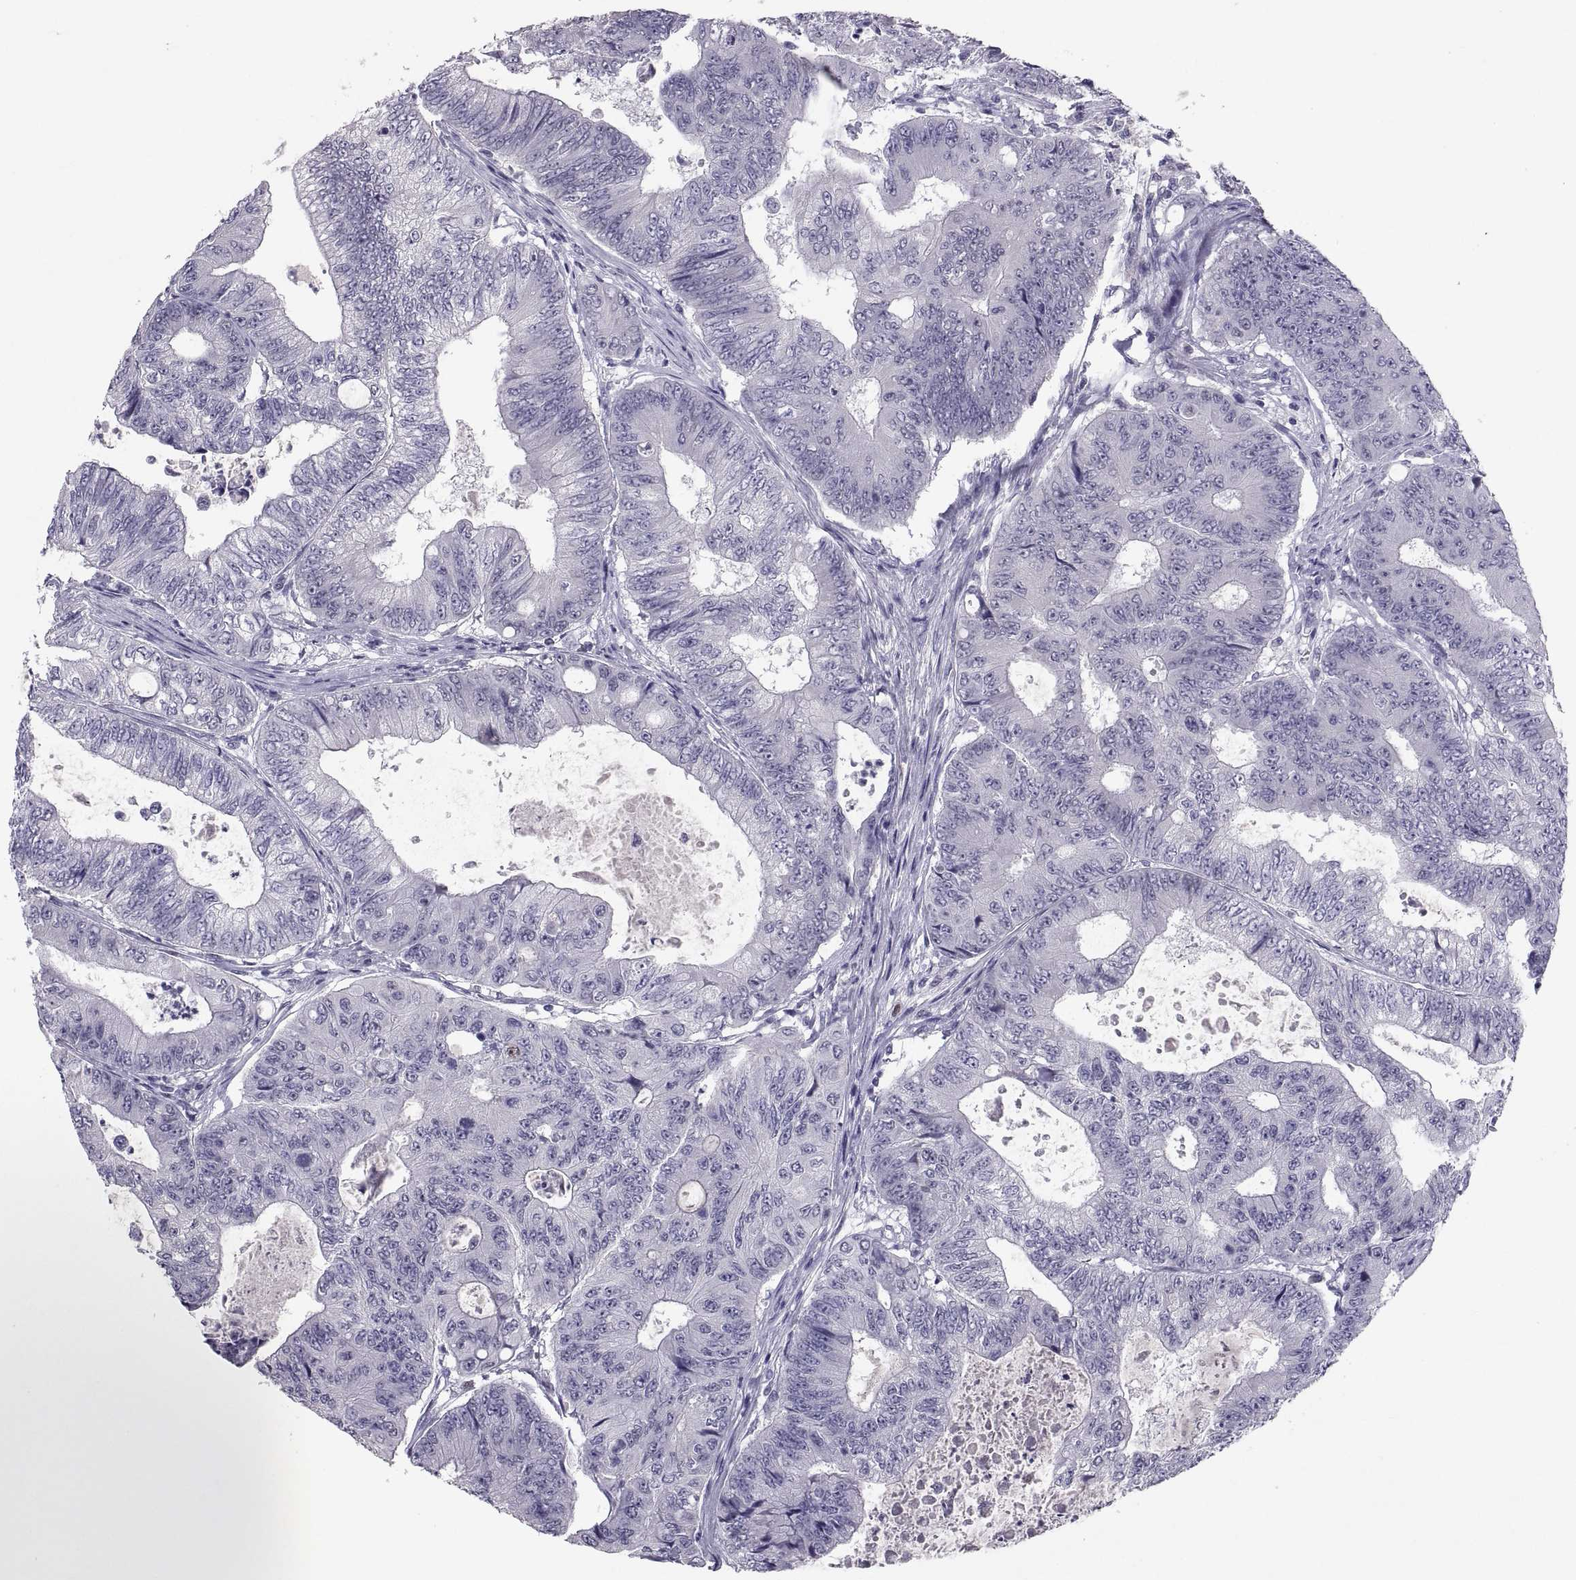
{"staining": {"intensity": "negative", "quantity": "none", "location": "none"}, "tissue": "colorectal cancer", "cell_type": "Tumor cells", "image_type": "cancer", "snomed": [{"axis": "morphology", "description": "Adenocarcinoma, NOS"}, {"axis": "topography", "description": "Colon"}], "caption": "This histopathology image is of colorectal adenocarcinoma stained with immunohistochemistry to label a protein in brown with the nuclei are counter-stained blue. There is no positivity in tumor cells.", "gene": "SOX21", "patient": {"sex": "female", "age": 48}}